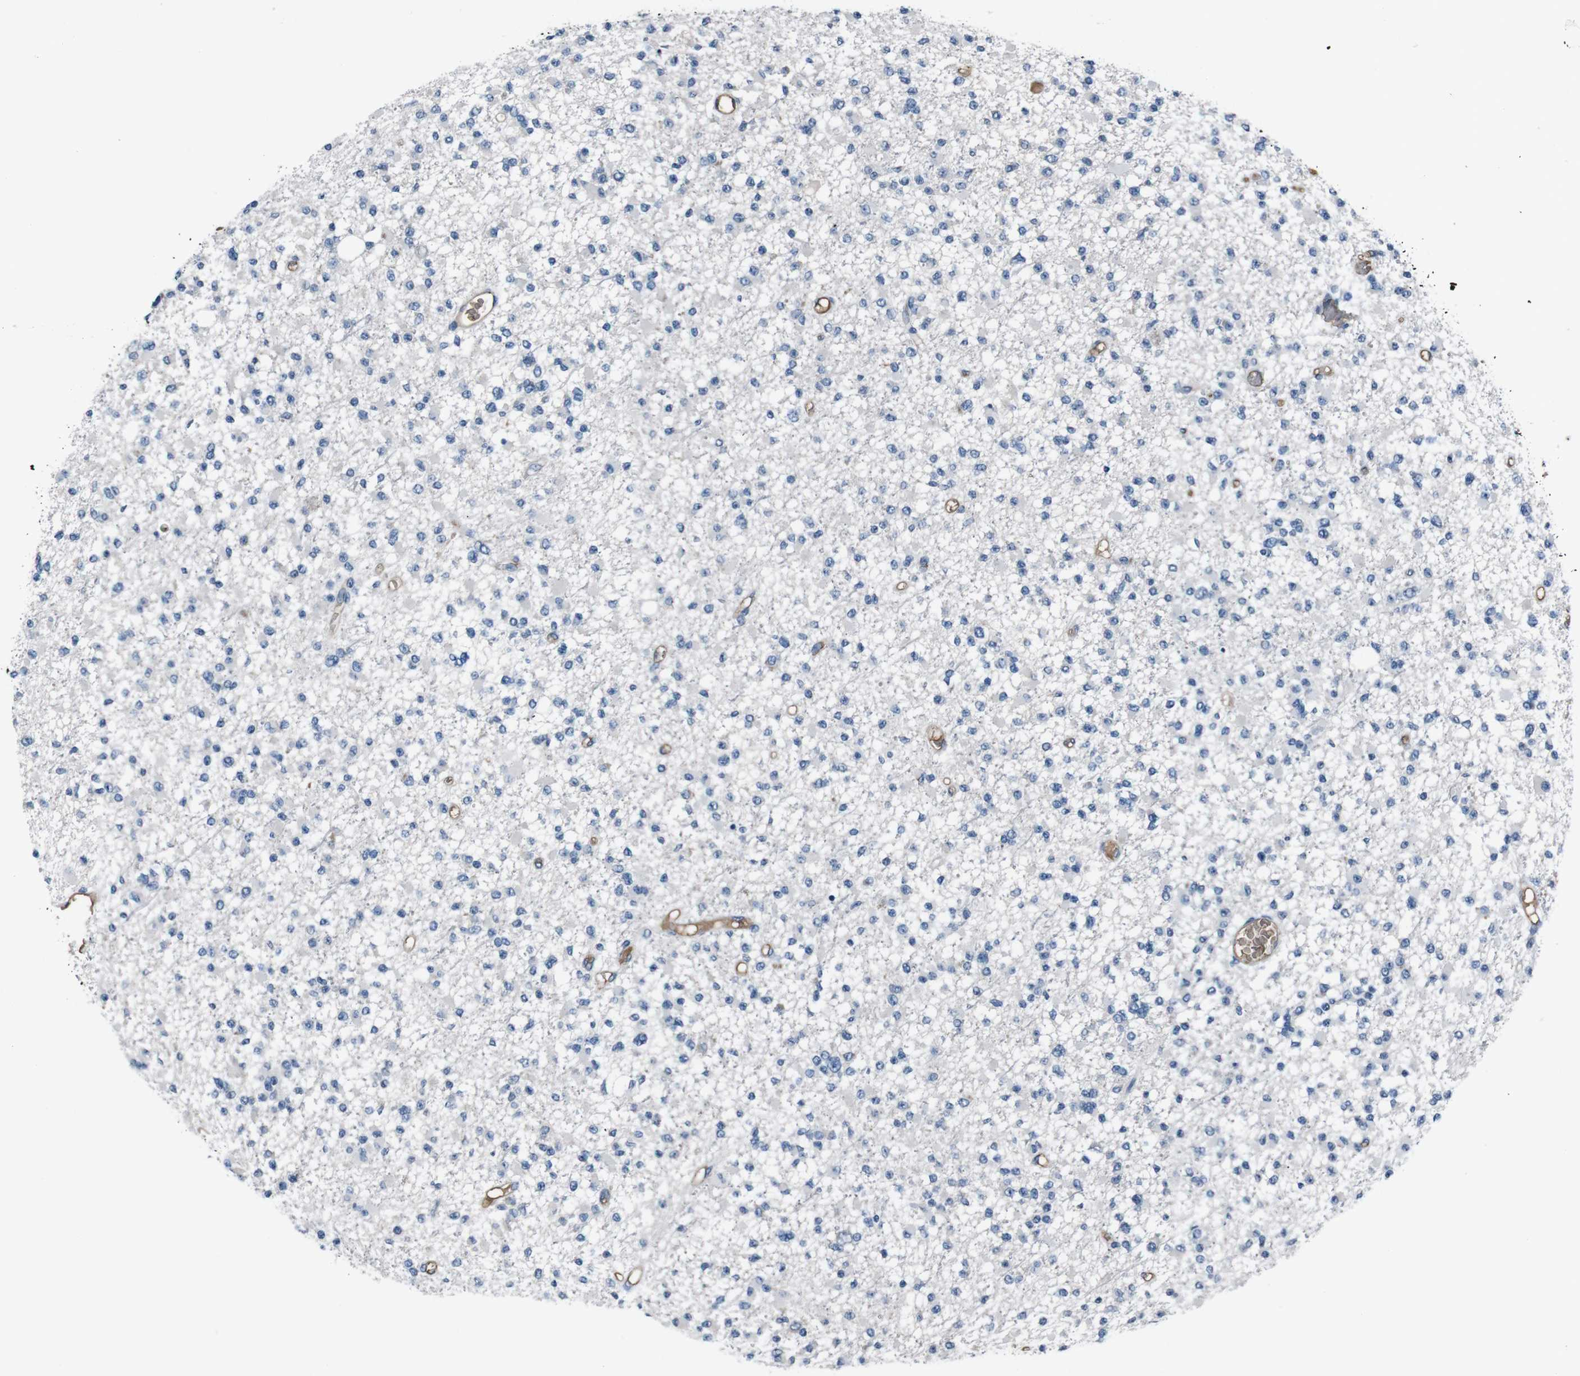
{"staining": {"intensity": "negative", "quantity": "none", "location": "none"}, "tissue": "glioma", "cell_type": "Tumor cells", "image_type": "cancer", "snomed": [{"axis": "morphology", "description": "Glioma, malignant, Low grade"}, {"axis": "topography", "description": "Brain"}], "caption": "High magnification brightfield microscopy of low-grade glioma (malignant) stained with DAB (brown) and counterstained with hematoxylin (blue): tumor cells show no significant positivity. (DAB (3,3'-diaminobenzidine) IHC, high magnification).", "gene": "LEP", "patient": {"sex": "female", "age": 22}}